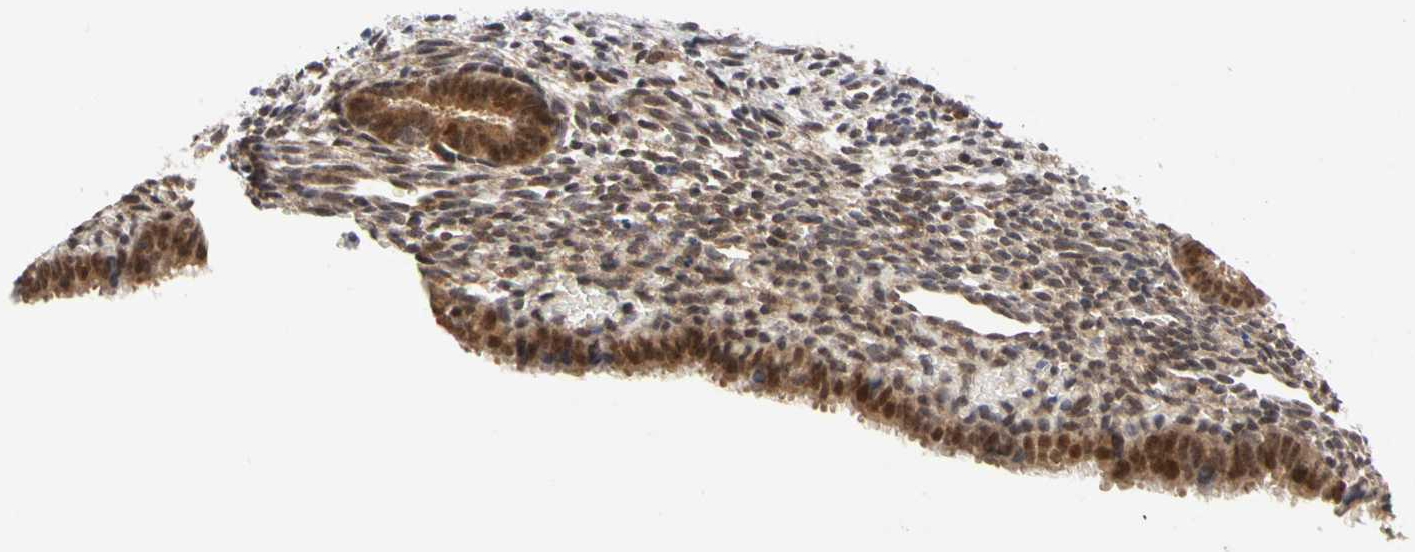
{"staining": {"intensity": "moderate", "quantity": "25%-75%", "location": "cytoplasmic/membranous,nuclear"}, "tissue": "endometrium", "cell_type": "Cells in endometrial stroma", "image_type": "normal", "snomed": [{"axis": "morphology", "description": "Normal tissue, NOS"}, {"axis": "topography", "description": "Endometrium"}], "caption": "Normal endometrium was stained to show a protein in brown. There is medium levels of moderate cytoplasmic/membranous,nuclear positivity in about 25%-75% of cells in endometrial stroma.", "gene": "UBE2M", "patient": {"sex": "female", "age": 27}}